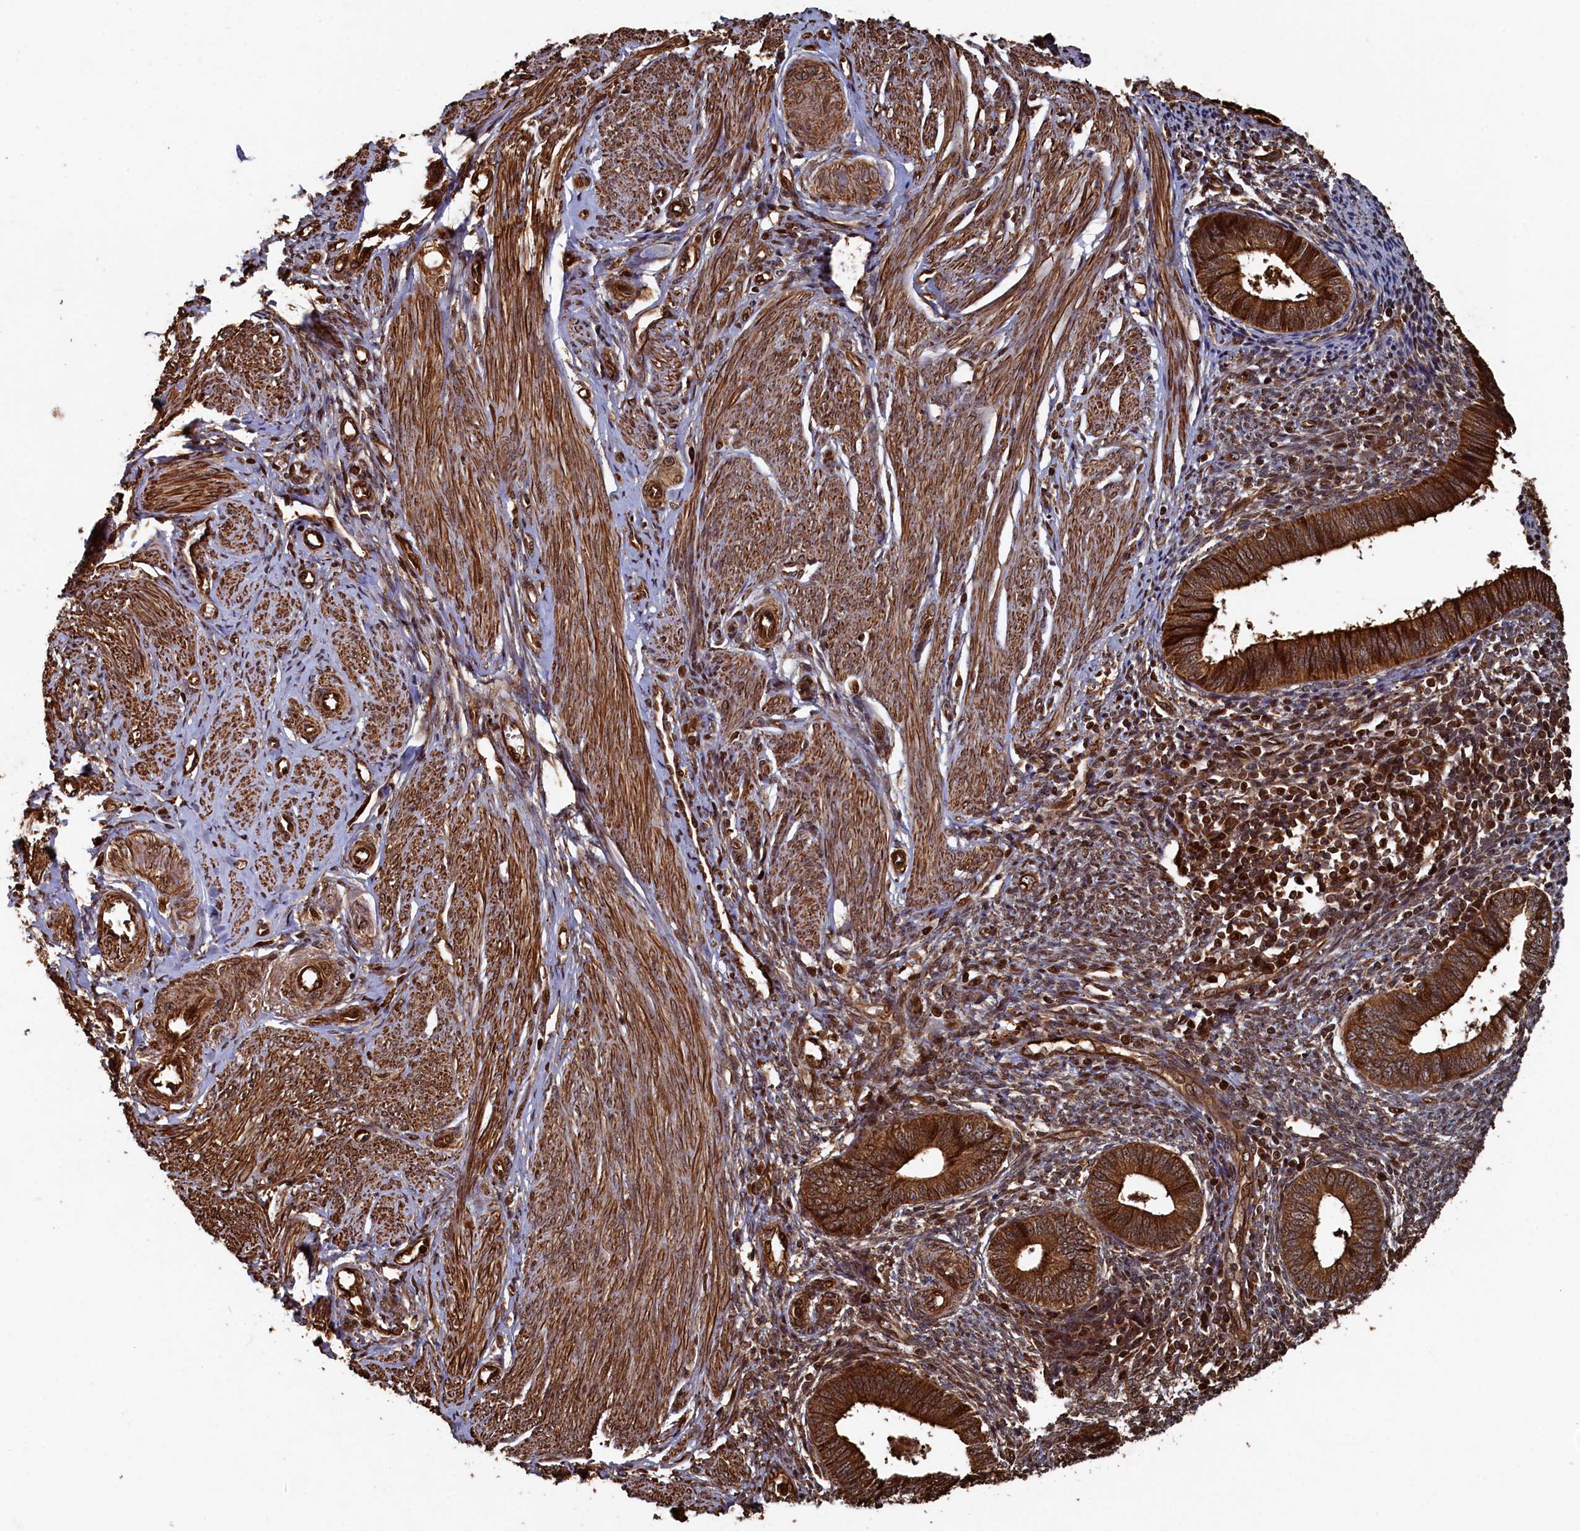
{"staining": {"intensity": "strong", "quantity": ">75%", "location": "cytoplasmic/membranous"}, "tissue": "endometrium", "cell_type": "Cells in endometrial stroma", "image_type": "normal", "snomed": [{"axis": "morphology", "description": "Normal tissue, NOS"}, {"axis": "topography", "description": "Endometrium"}], "caption": "High-magnification brightfield microscopy of unremarkable endometrium stained with DAB (brown) and counterstained with hematoxylin (blue). cells in endometrial stroma exhibit strong cytoplasmic/membranous staining is present in about>75% of cells.", "gene": "PIGN", "patient": {"sex": "female", "age": 46}}